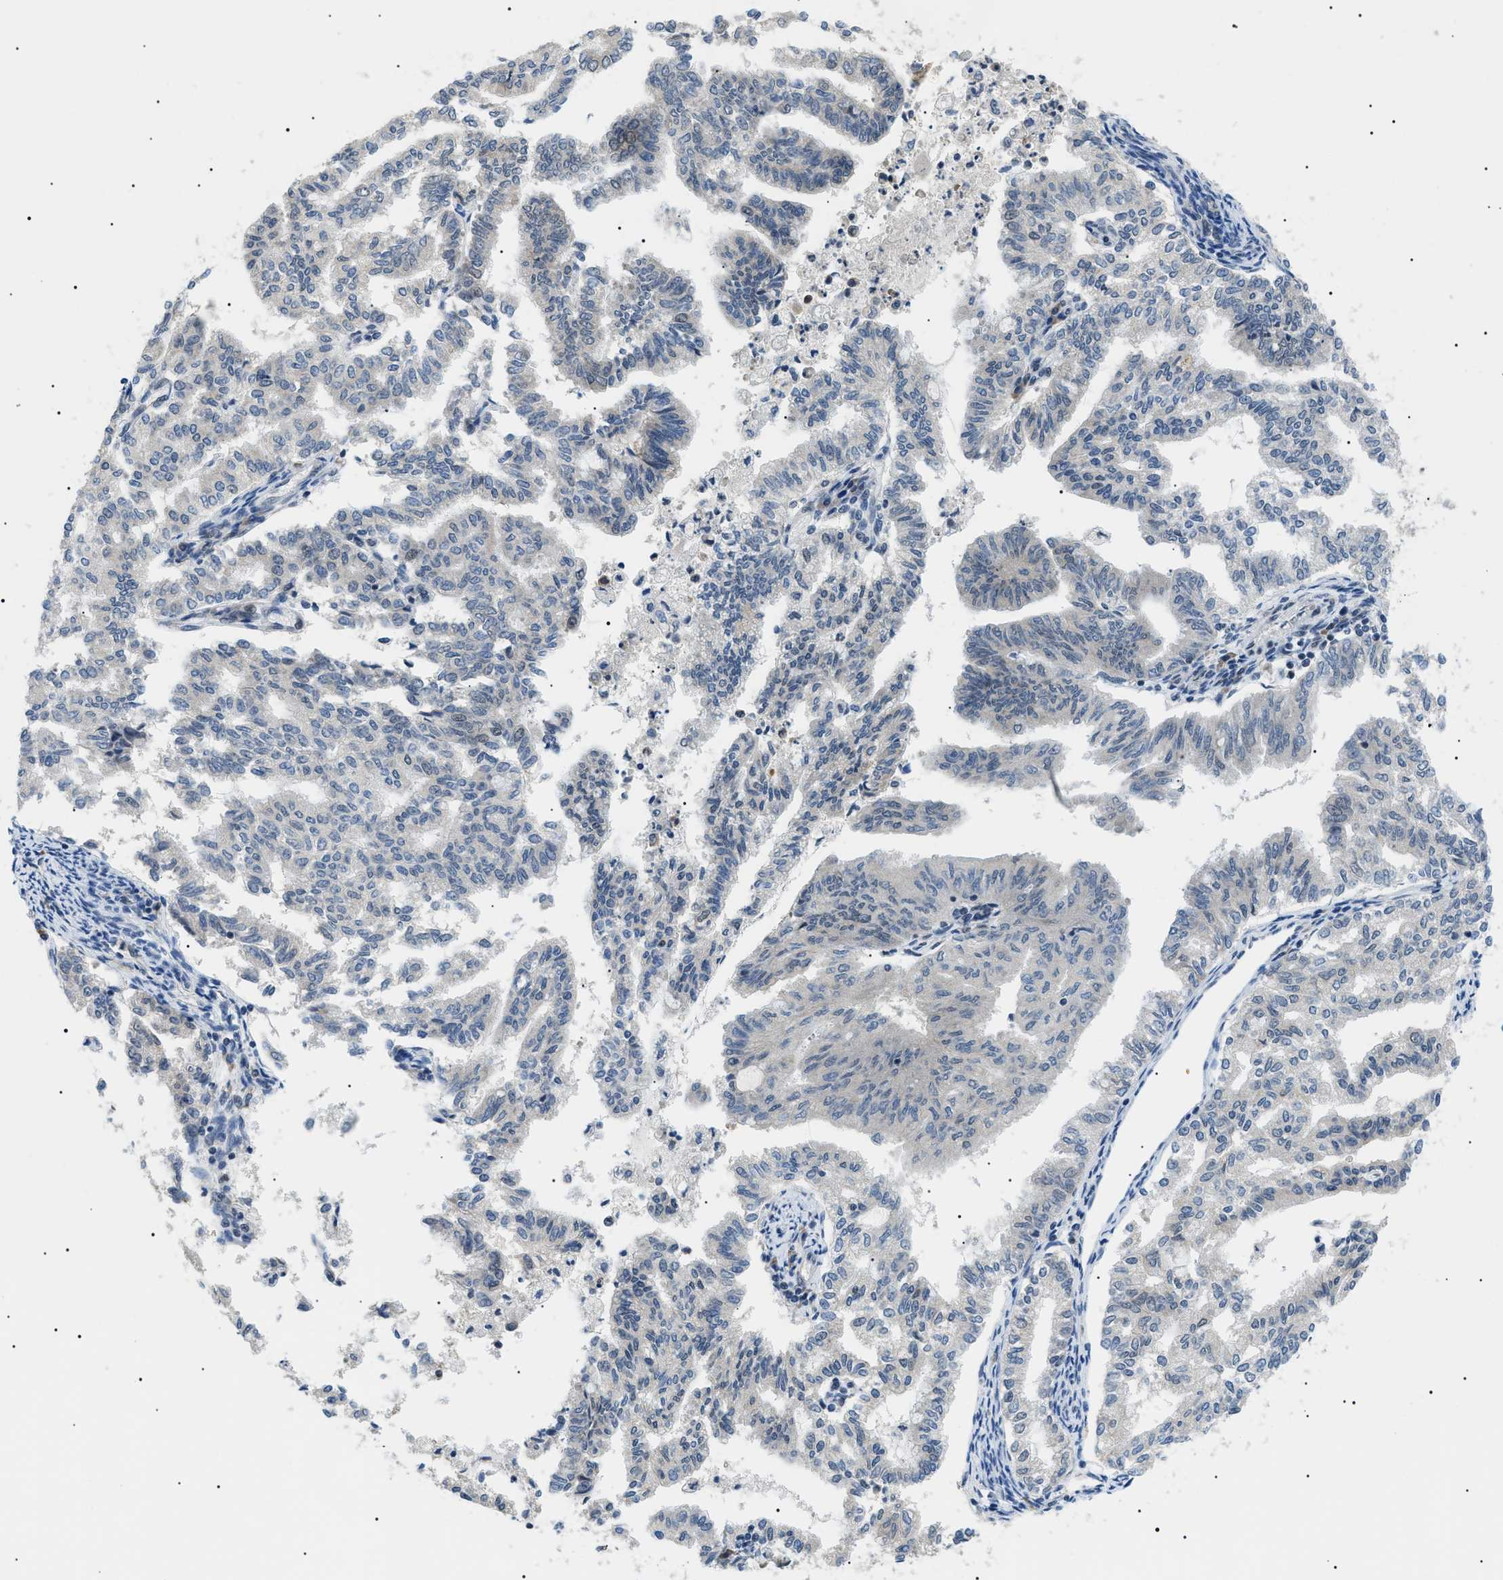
{"staining": {"intensity": "negative", "quantity": "none", "location": "none"}, "tissue": "endometrial cancer", "cell_type": "Tumor cells", "image_type": "cancer", "snomed": [{"axis": "morphology", "description": "Adenocarcinoma, NOS"}, {"axis": "topography", "description": "Endometrium"}], "caption": "This is an immunohistochemistry (IHC) image of human adenocarcinoma (endometrial). There is no expression in tumor cells.", "gene": "CWC25", "patient": {"sex": "female", "age": 79}}